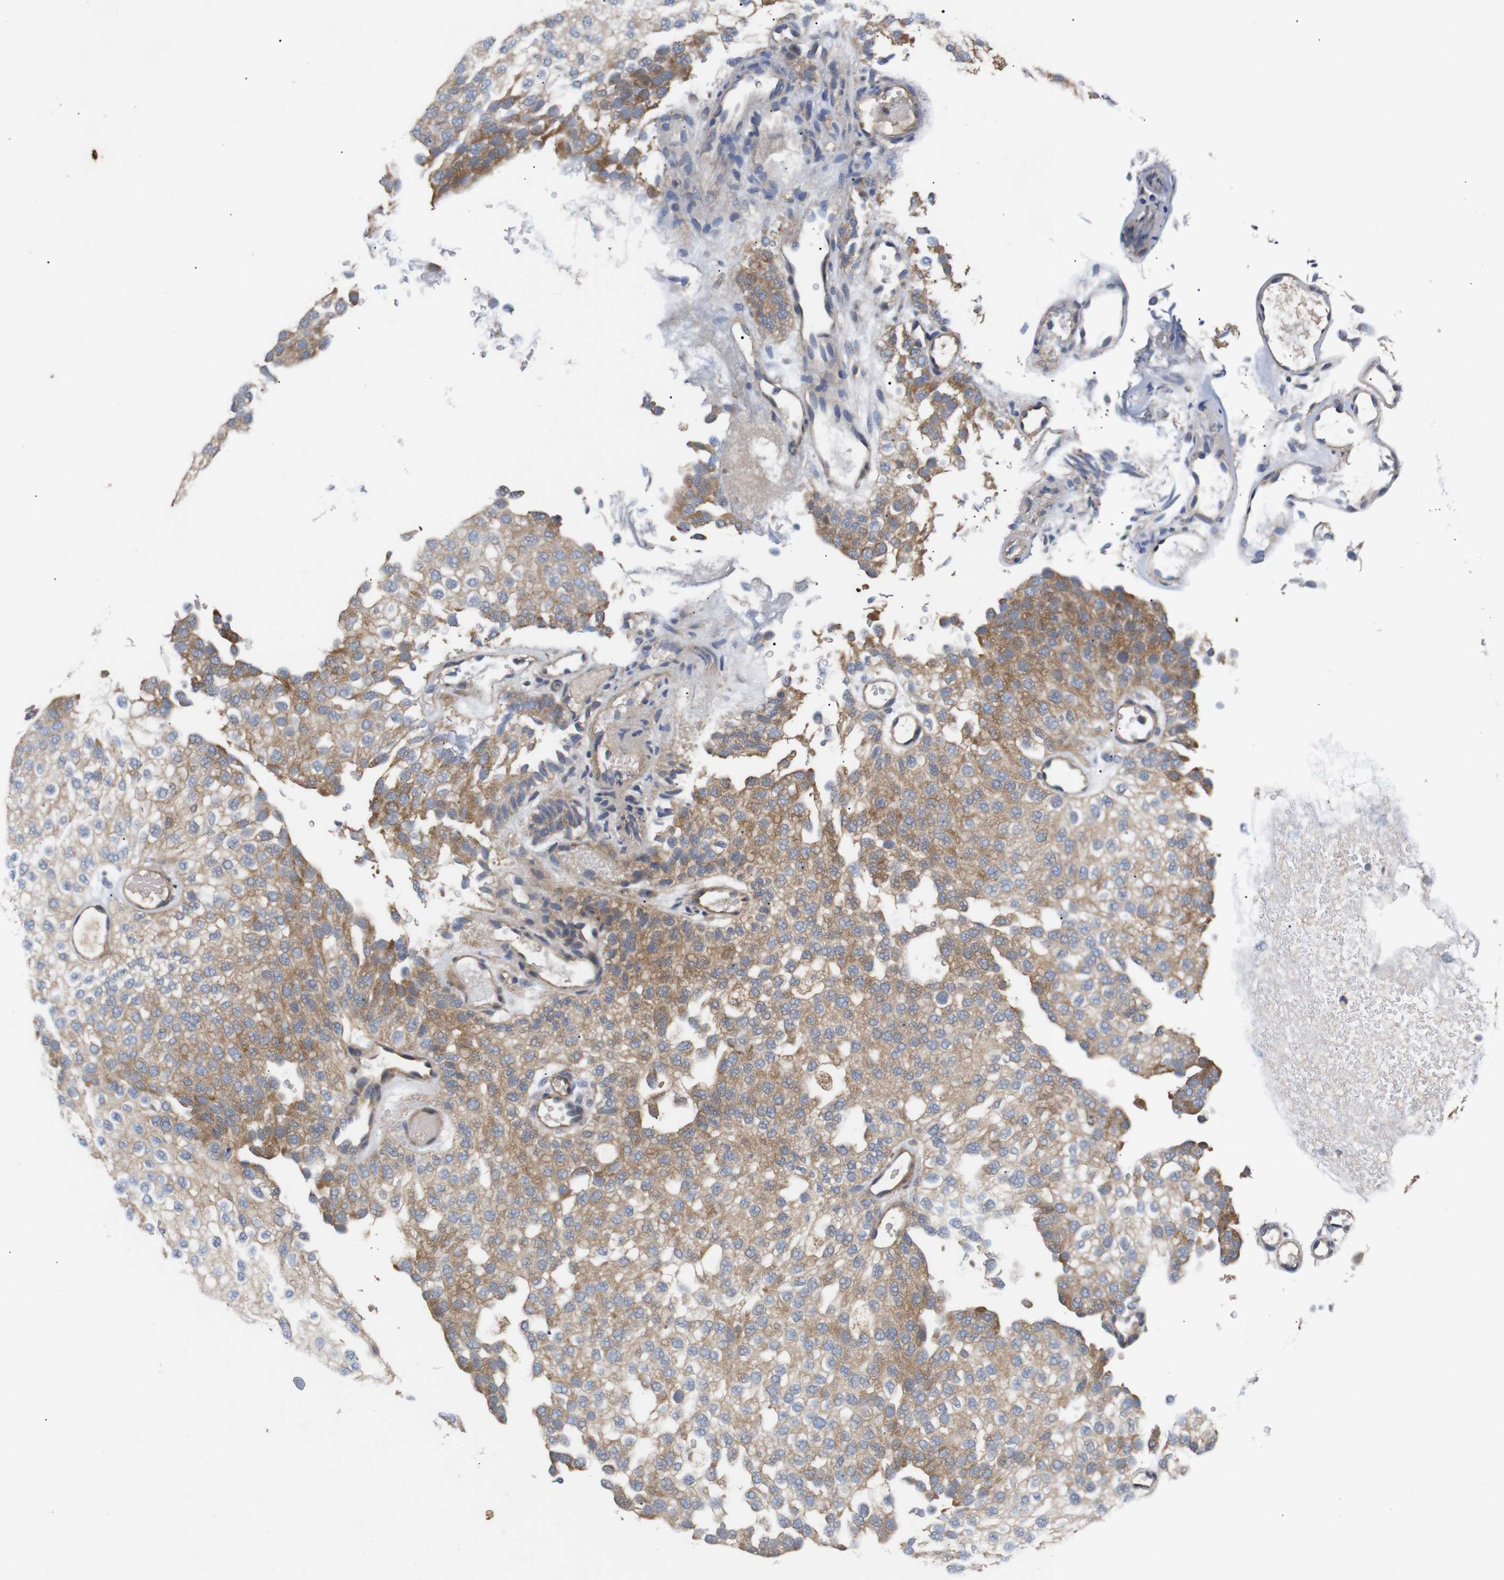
{"staining": {"intensity": "moderate", "quantity": ">75%", "location": "cytoplasmic/membranous"}, "tissue": "urothelial cancer", "cell_type": "Tumor cells", "image_type": "cancer", "snomed": [{"axis": "morphology", "description": "Urothelial carcinoma, Low grade"}, {"axis": "topography", "description": "Urinary bladder"}], "caption": "Immunohistochemical staining of human urothelial cancer displays medium levels of moderate cytoplasmic/membranous positivity in about >75% of tumor cells.", "gene": "RIPK1", "patient": {"sex": "male", "age": 78}}